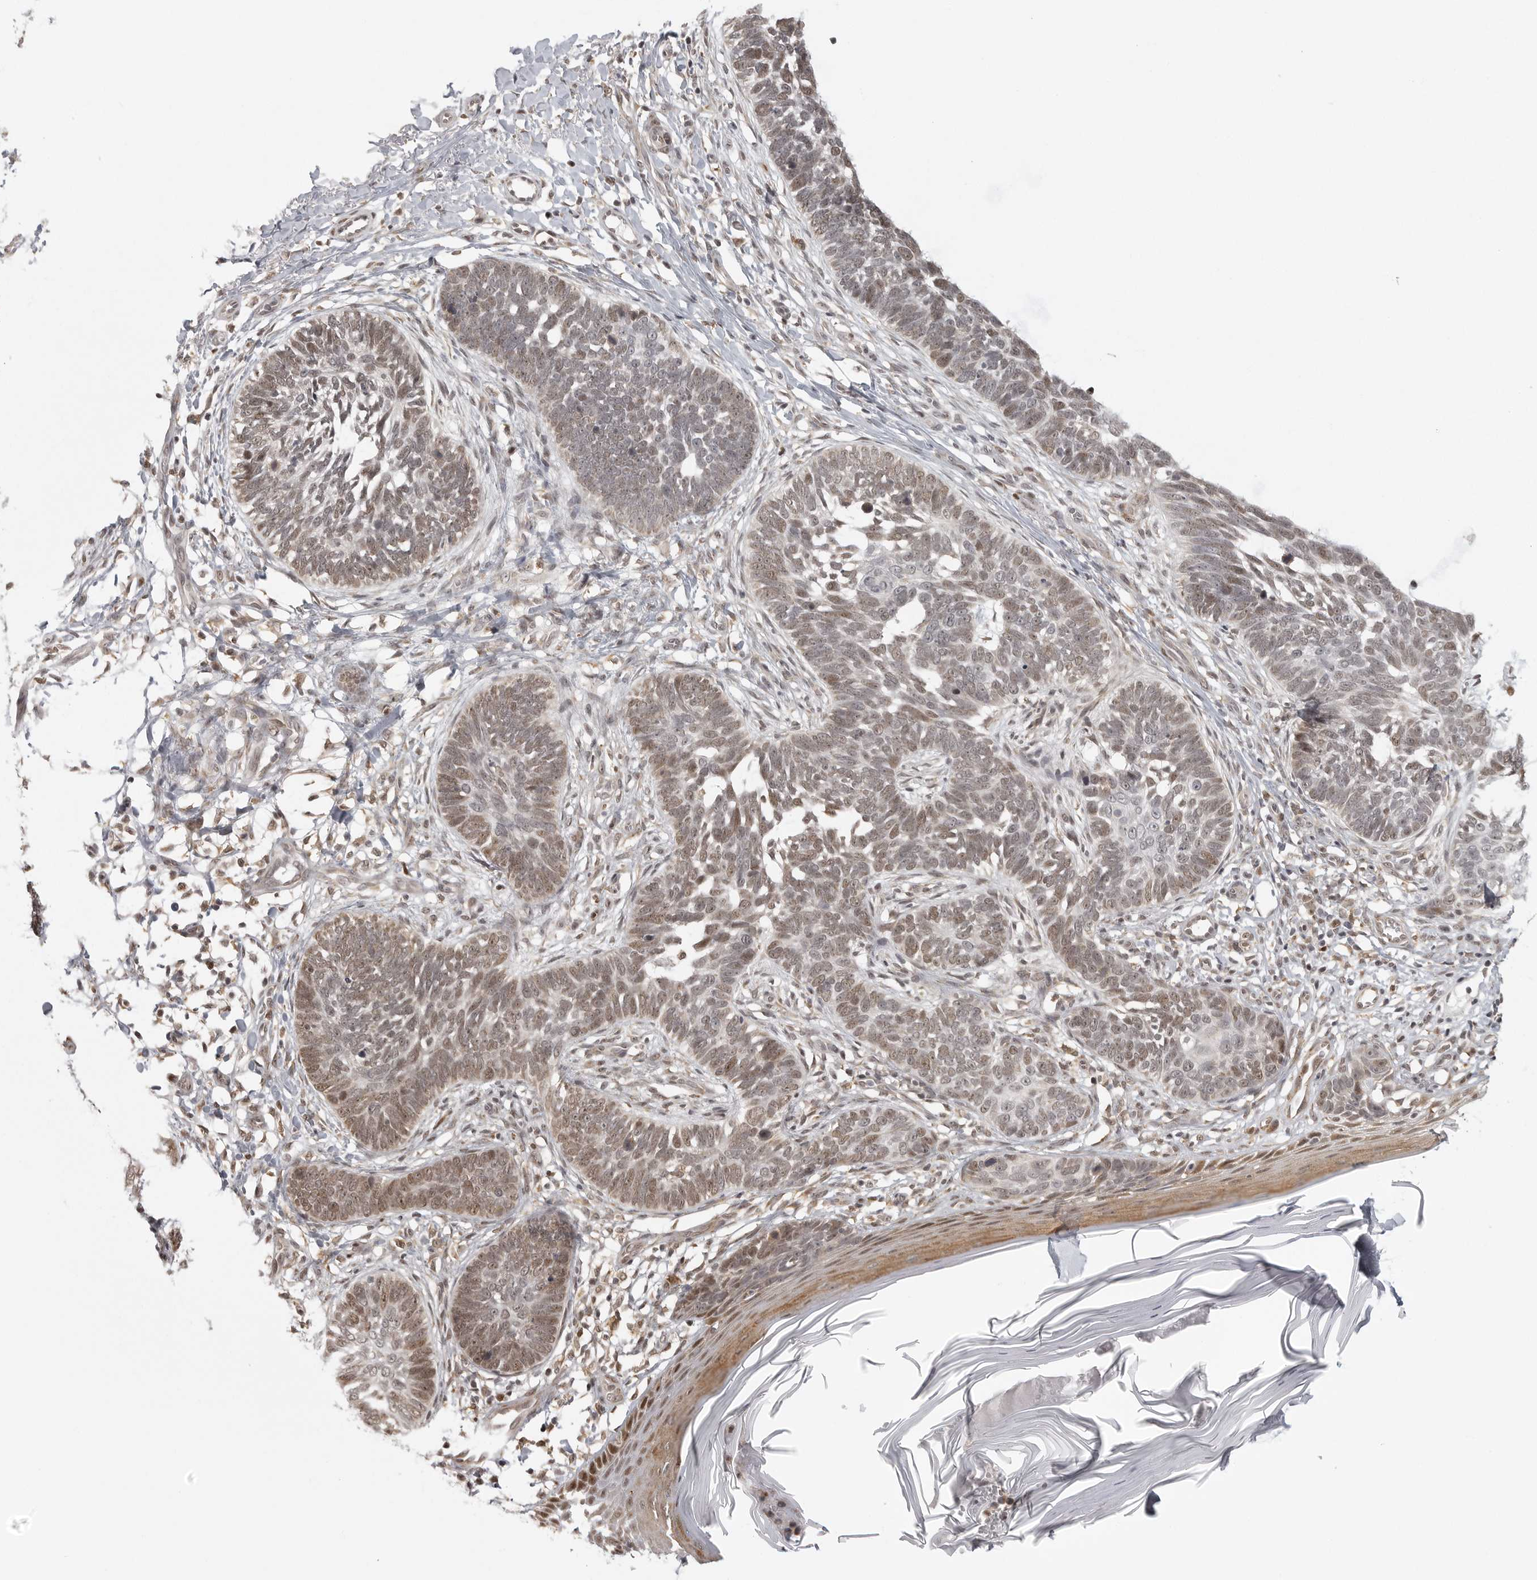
{"staining": {"intensity": "weak", "quantity": ">75%", "location": "nuclear"}, "tissue": "skin cancer", "cell_type": "Tumor cells", "image_type": "cancer", "snomed": [{"axis": "morphology", "description": "Normal tissue, NOS"}, {"axis": "morphology", "description": "Basal cell carcinoma"}, {"axis": "topography", "description": "Skin"}], "caption": "IHC photomicrograph of neoplastic tissue: skin basal cell carcinoma stained using immunohistochemistry reveals low levels of weak protein expression localized specifically in the nuclear of tumor cells, appearing as a nuclear brown color.", "gene": "ISG20L2", "patient": {"sex": "male", "age": 77}}